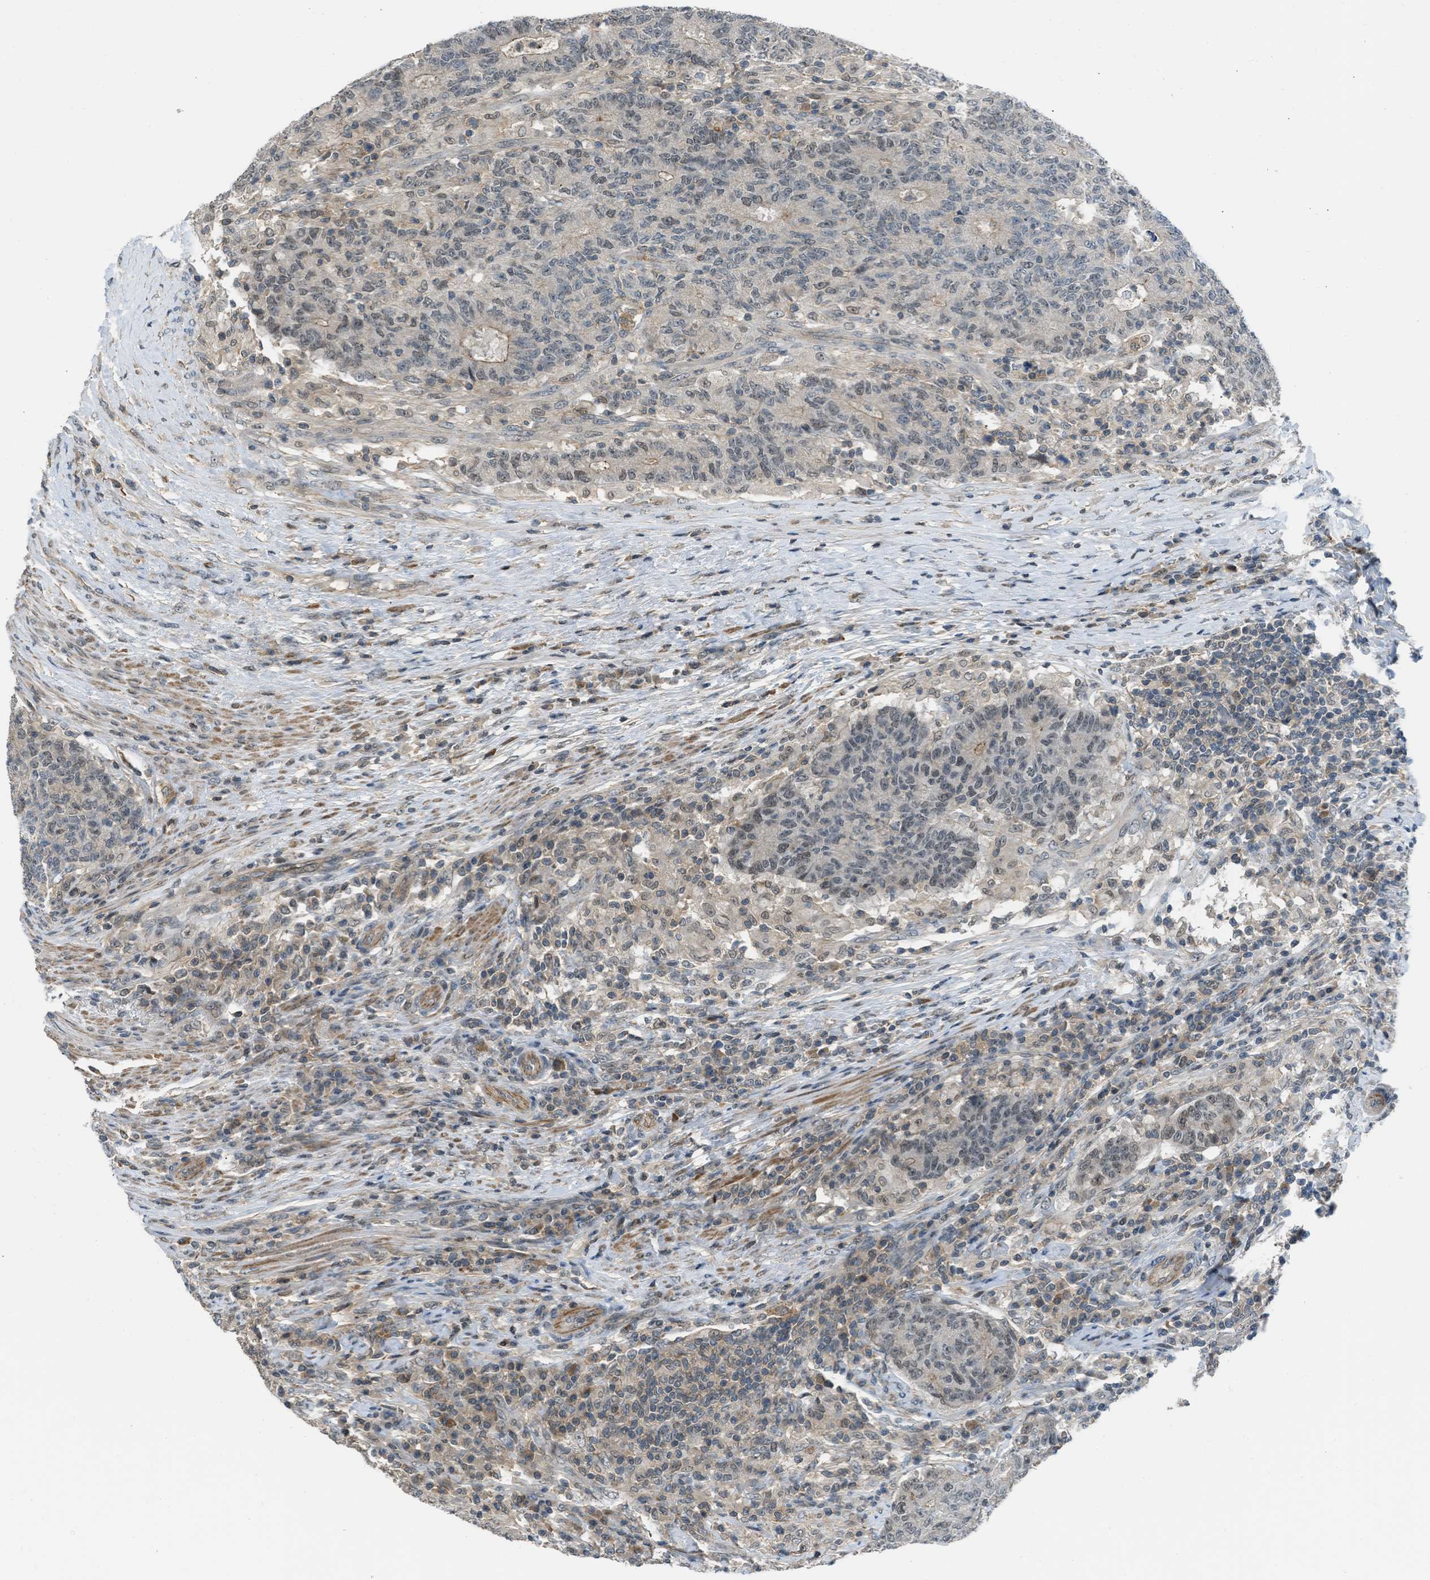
{"staining": {"intensity": "weak", "quantity": "25%-75%", "location": "cytoplasmic/membranous,nuclear"}, "tissue": "colorectal cancer", "cell_type": "Tumor cells", "image_type": "cancer", "snomed": [{"axis": "morphology", "description": "Normal tissue, NOS"}, {"axis": "morphology", "description": "Adenocarcinoma, NOS"}, {"axis": "topography", "description": "Colon"}], "caption": "A micrograph of human colorectal cancer stained for a protein displays weak cytoplasmic/membranous and nuclear brown staining in tumor cells.", "gene": "TTBK2", "patient": {"sex": "female", "age": 75}}